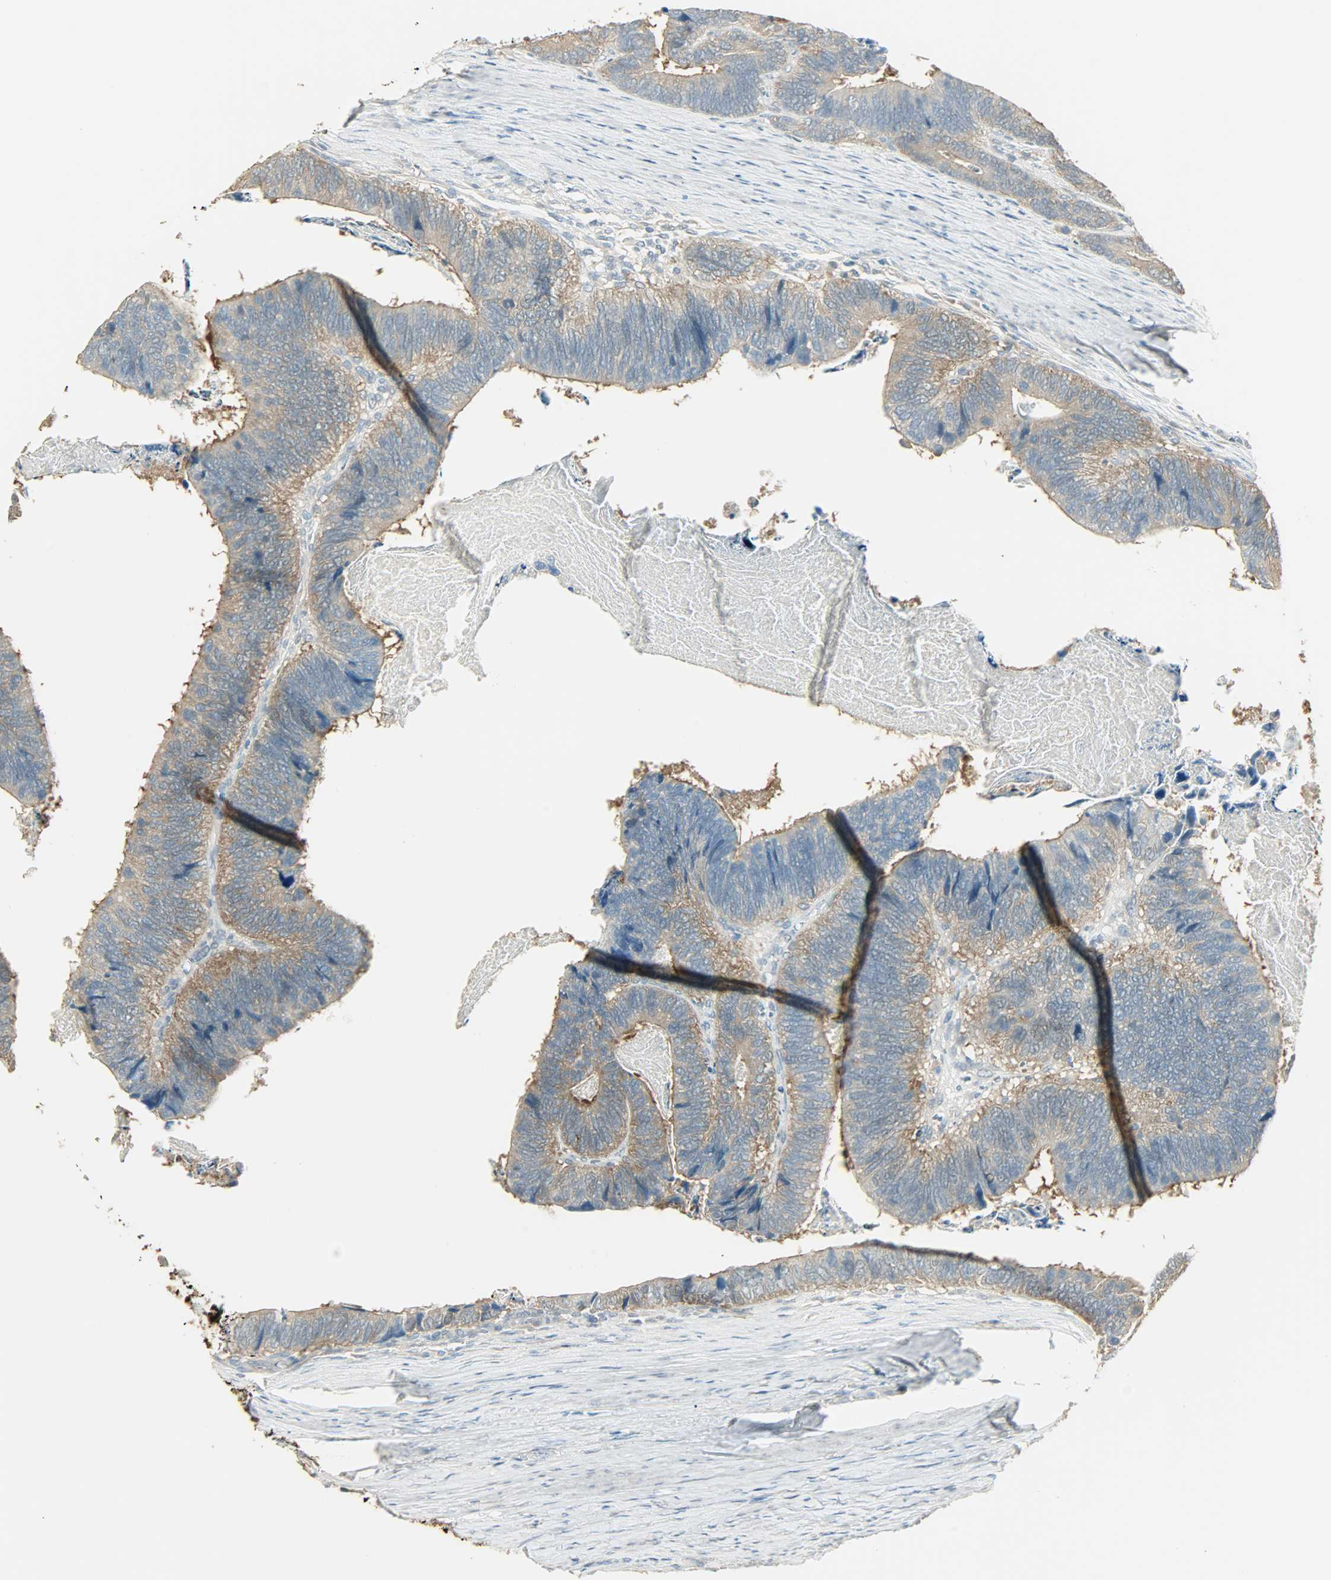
{"staining": {"intensity": "weak", "quantity": ">75%", "location": "cytoplasmic/membranous,nuclear"}, "tissue": "colorectal cancer", "cell_type": "Tumor cells", "image_type": "cancer", "snomed": [{"axis": "morphology", "description": "Adenocarcinoma, NOS"}, {"axis": "topography", "description": "Colon"}], "caption": "A brown stain highlights weak cytoplasmic/membranous and nuclear positivity of a protein in colorectal cancer tumor cells. (brown staining indicates protein expression, while blue staining denotes nuclei).", "gene": "PRMT5", "patient": {"sex": "male", "age": 72}}